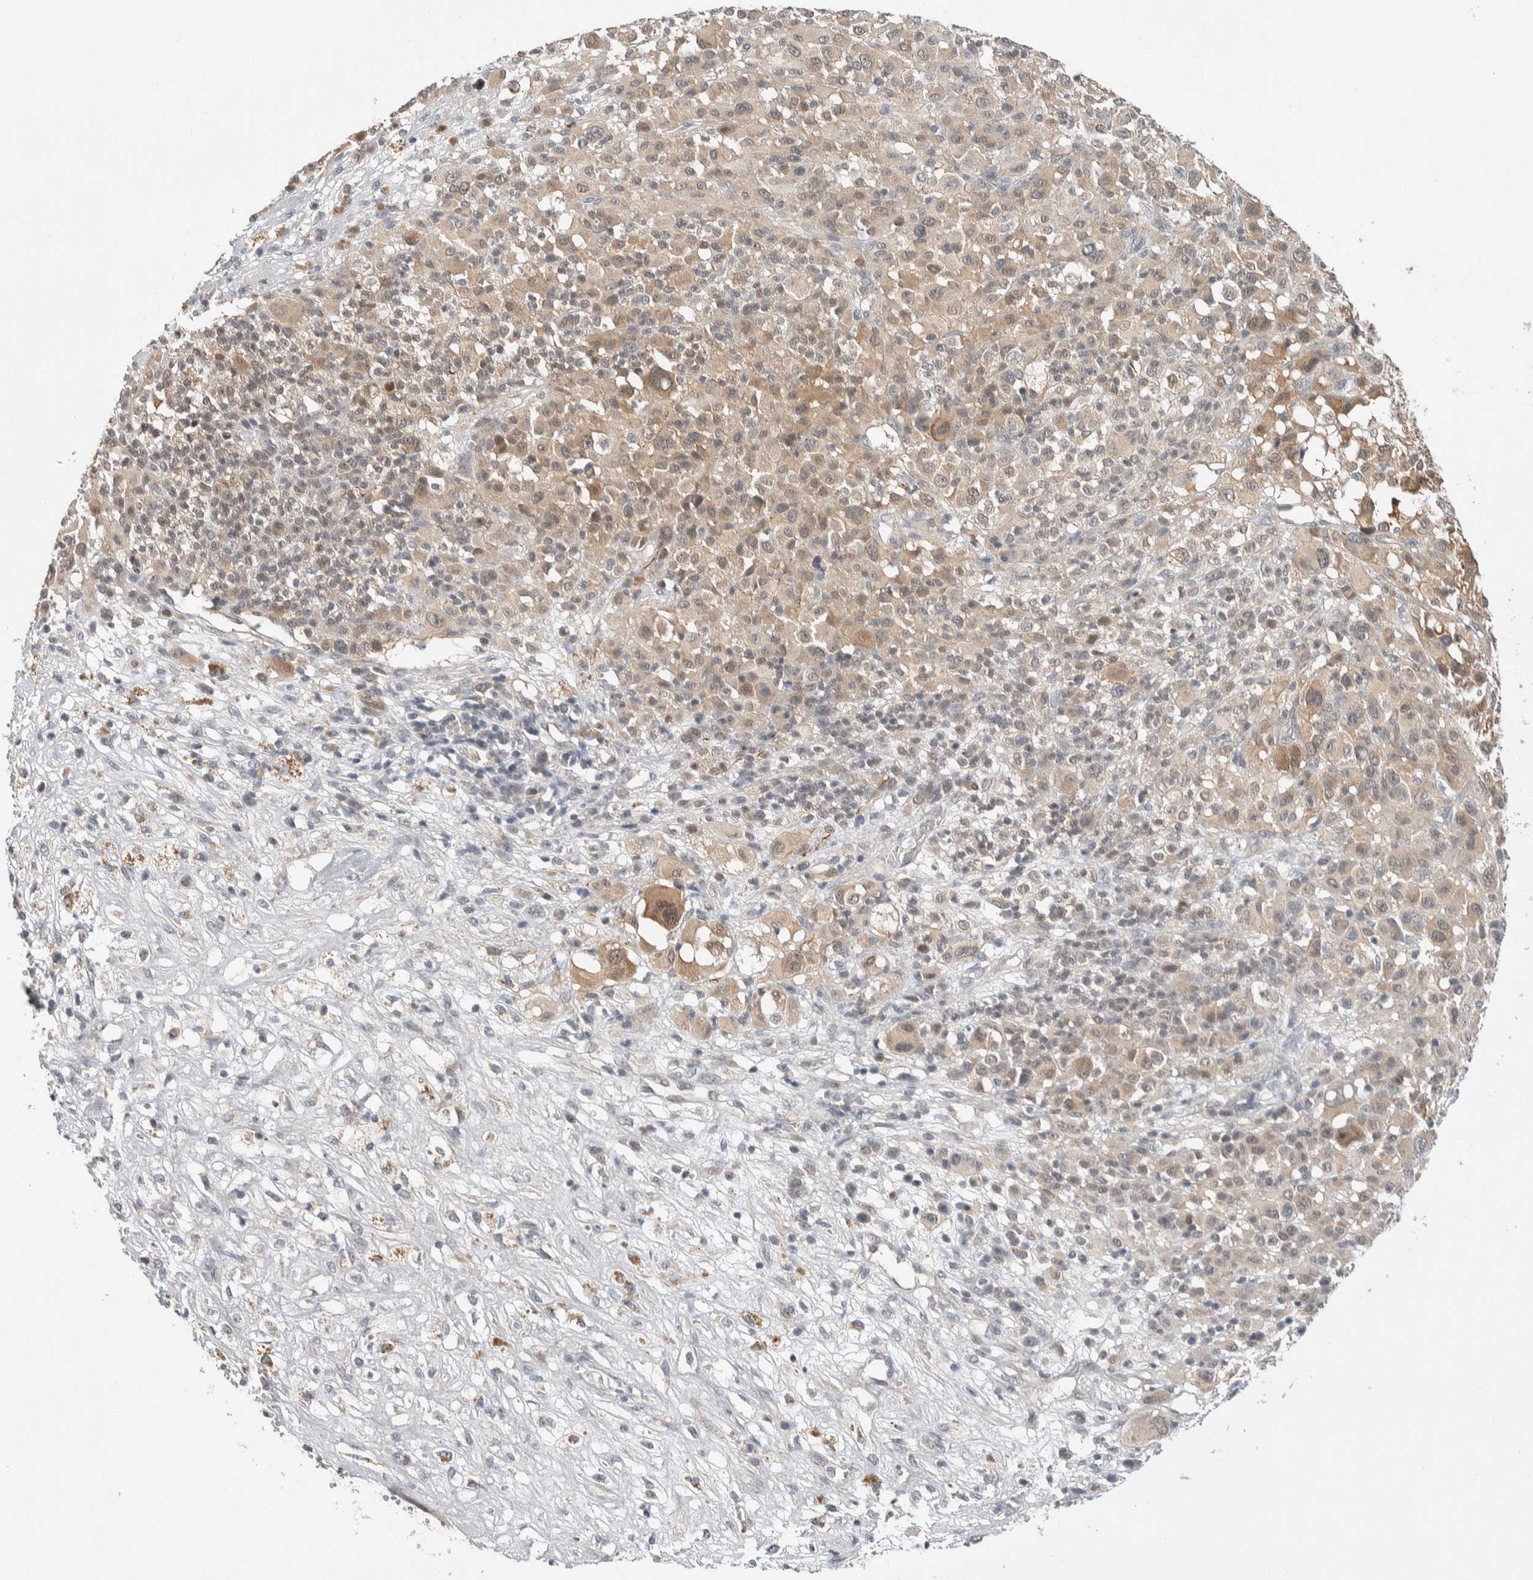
{"staining": {"intensity": "weak", "quantity": ">75%", "location": "cytoplasmic/membranous"}, "tissue": "melanoma", "cell_type": "Tumor cells", "image_type": "cancer", "snomed": [{"axis": "morphology", "description": "Malignant melanoma, Metastatic site"}, {"axis": "topography", "description": "Skin"}], "caption": "Immunohistochemistry (IHC) (DAB (3,3'-diaminobenzidine)) staining of human melanoma shows weak cytoplasmic/membranous protein positivity in approximately >75% of tumor cells. Immunohistochemistry stains the protein of interest in brown and the nuclei are stained blue.", "gene": "SHPK", "patient": {"sex": "female", "age": 74}}